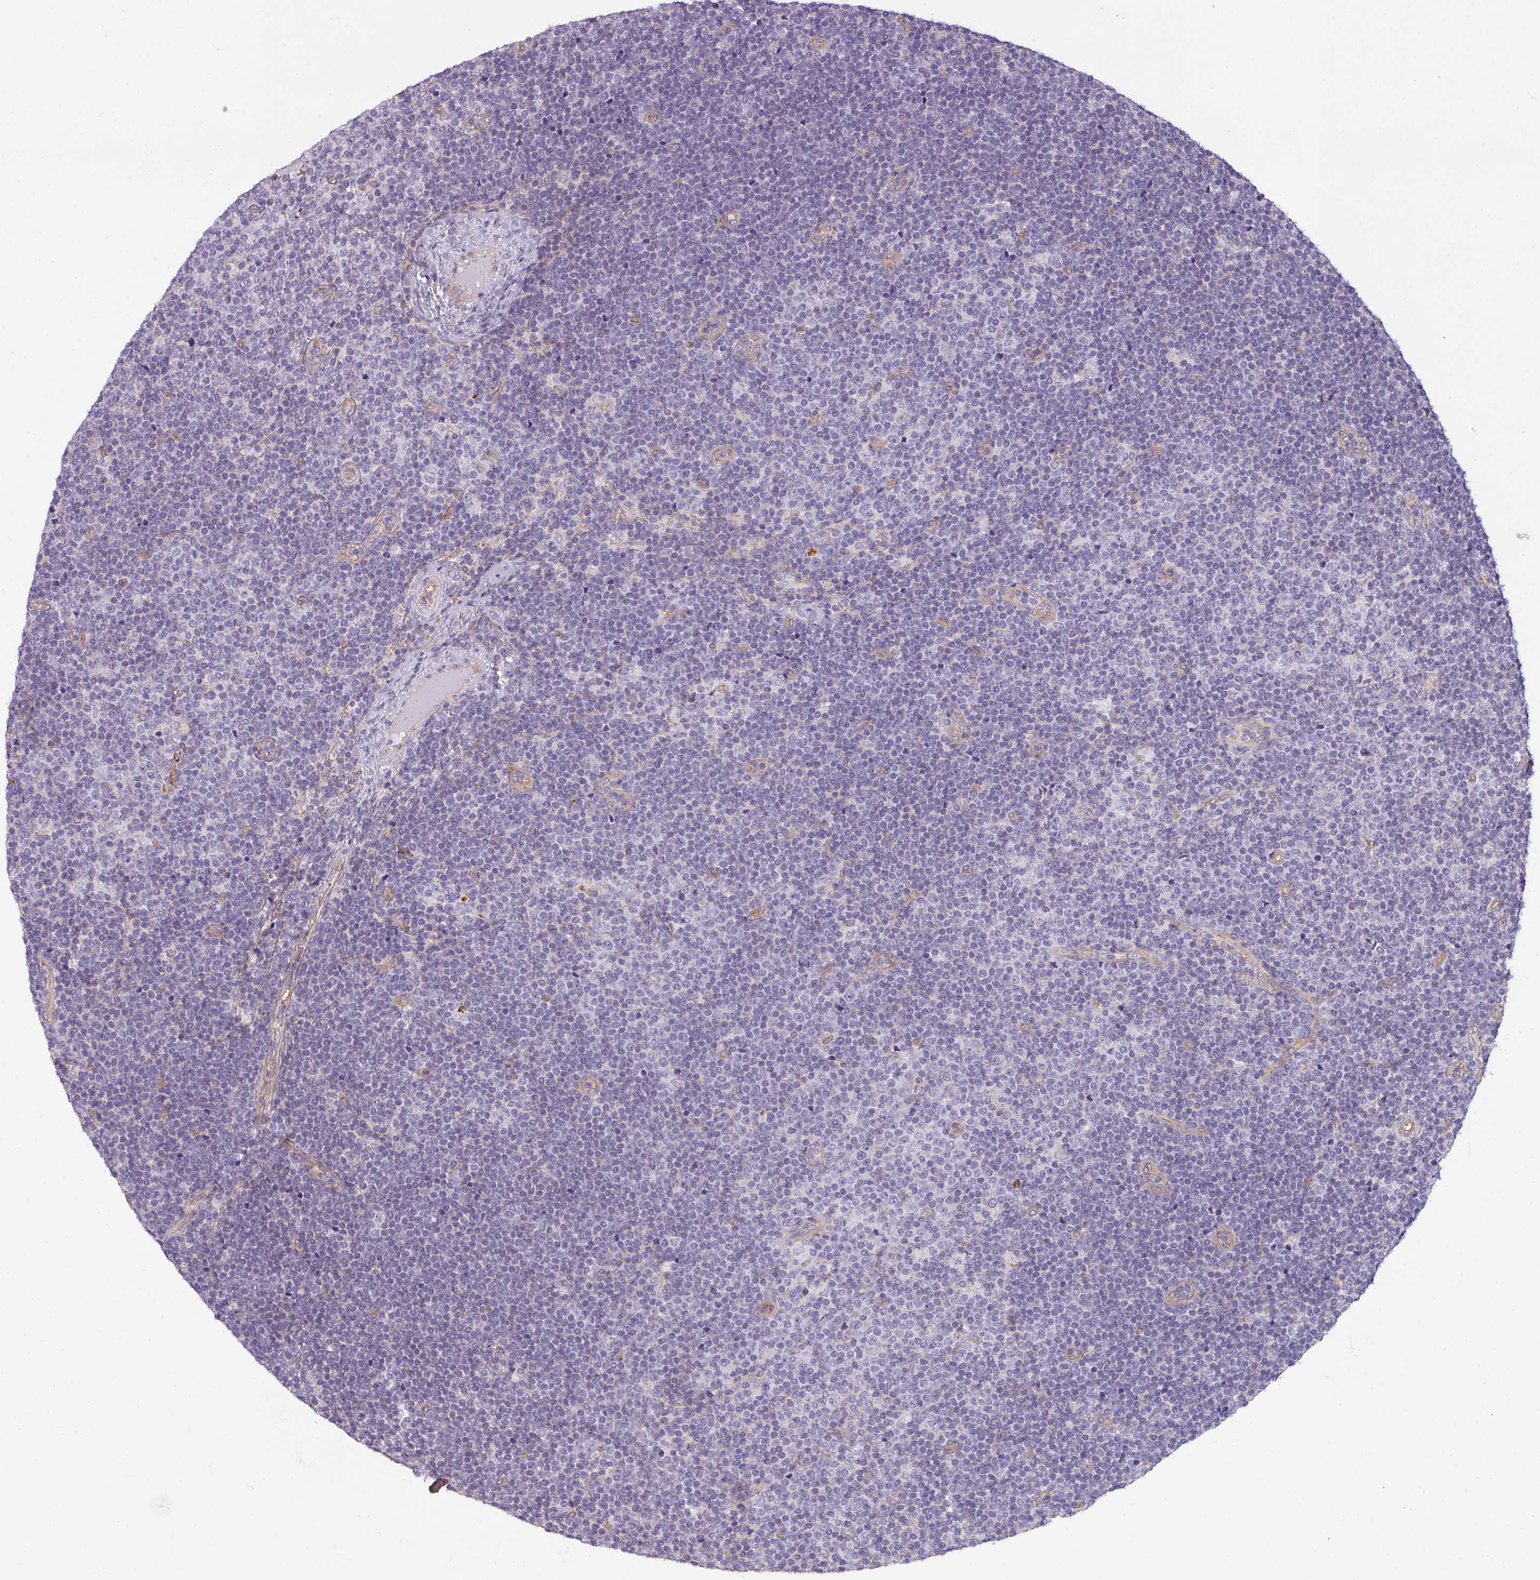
{"staining": {"intensity": "negative", "quantity": "none", "location": "none"}, "tissue": "lymphoma", "cell_type": "Tumor cells", "image_type": "cancer", "snomed": [{"axis": "morphology", "description": "Malignant lymphoma, non-Hodgkin's type, Low grade"}, {"axis": "topography", "description": "Lymph node"}], "caption": "Immunohistochemistry micrograph of lymphoma stained for a protein (brown), which demonstrates no expression in tumor cells.", "gene": "BUD23", "patient": {"sex": "male", "age": 48}}